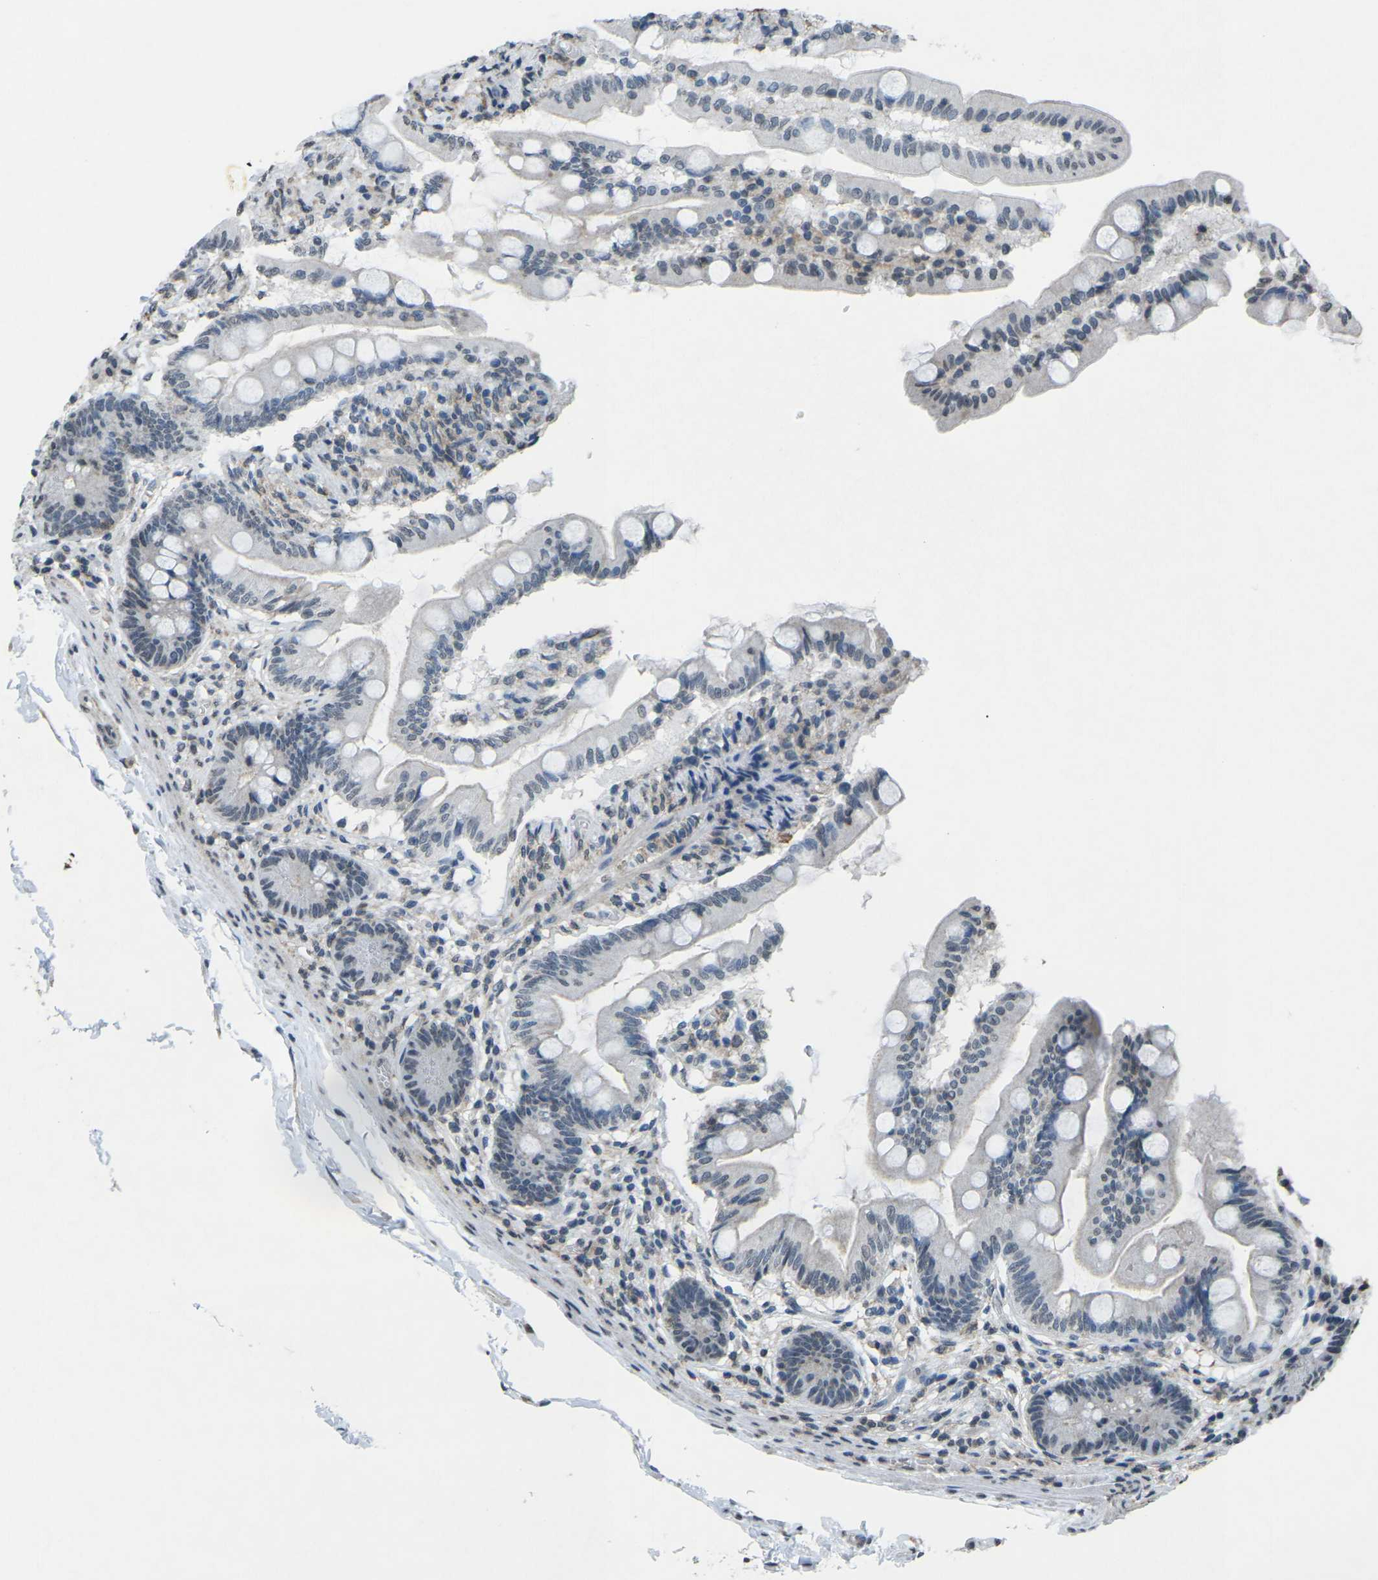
{"staining": {"intensity": "negative", "quantity": "none", "location": "none"}, "tissue": "small intestine", "cell_type": "Glandular cells", "image_type": "normal", "snomed": [{"axis": "morphology", "description": "Normal tissue, NOS"}, {"axis": "topography", "description": "Small intestine"}], "caption": "Photomicrograph shows no protein staining in glandular cells of benign small intestine. Brightfield microscopy of IHC stained with DAB (3,3'-diaminobenzidine) (brown) and hematoxylin (blue), captured at high magnification.", "gene": "TFR2", "patient": {"sex": "female", "age": 56}}